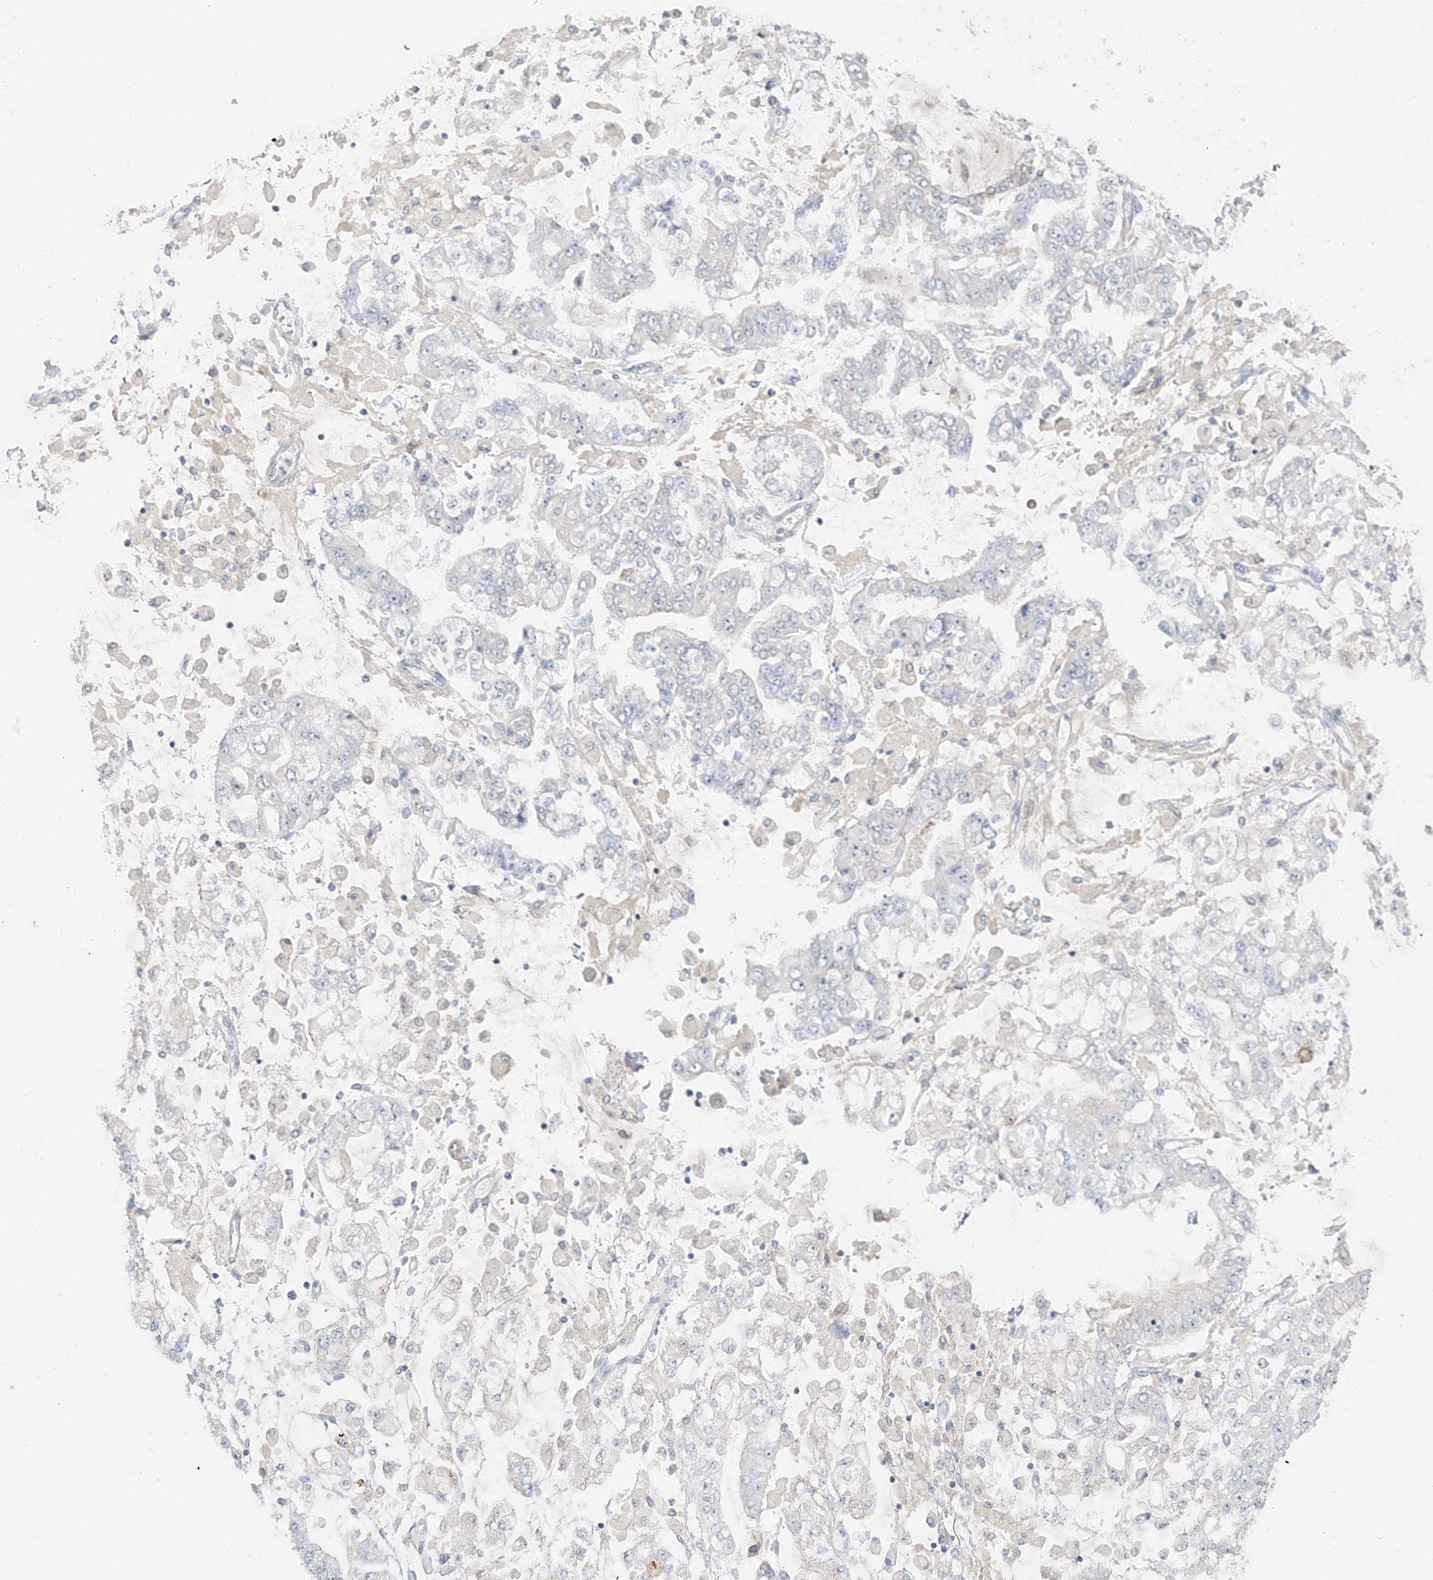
{"staining": {"intensity": "negative", "quantity": "none", "location": "none"}, "tissue": "stomach cancer", "cell_type": "Tumor cells", "image_type": "cancer", "snomed": [{"axis": "morphology", "description": "Normal tissue, NOS"}, {"axis": "morphology", "description": "Adenocarcinoma, NOS"}, {"axis": "topography", "description": "Stomach, upper"}, {"axis": "topography", "description": "Stomach"}], "caption": "Immunohistochemical staining of adenocarcinoma (stomach) shows no significant staining in tumor cells.", "gene": "ZBTB41", "patient": {"sex": "male", "age": 76}}